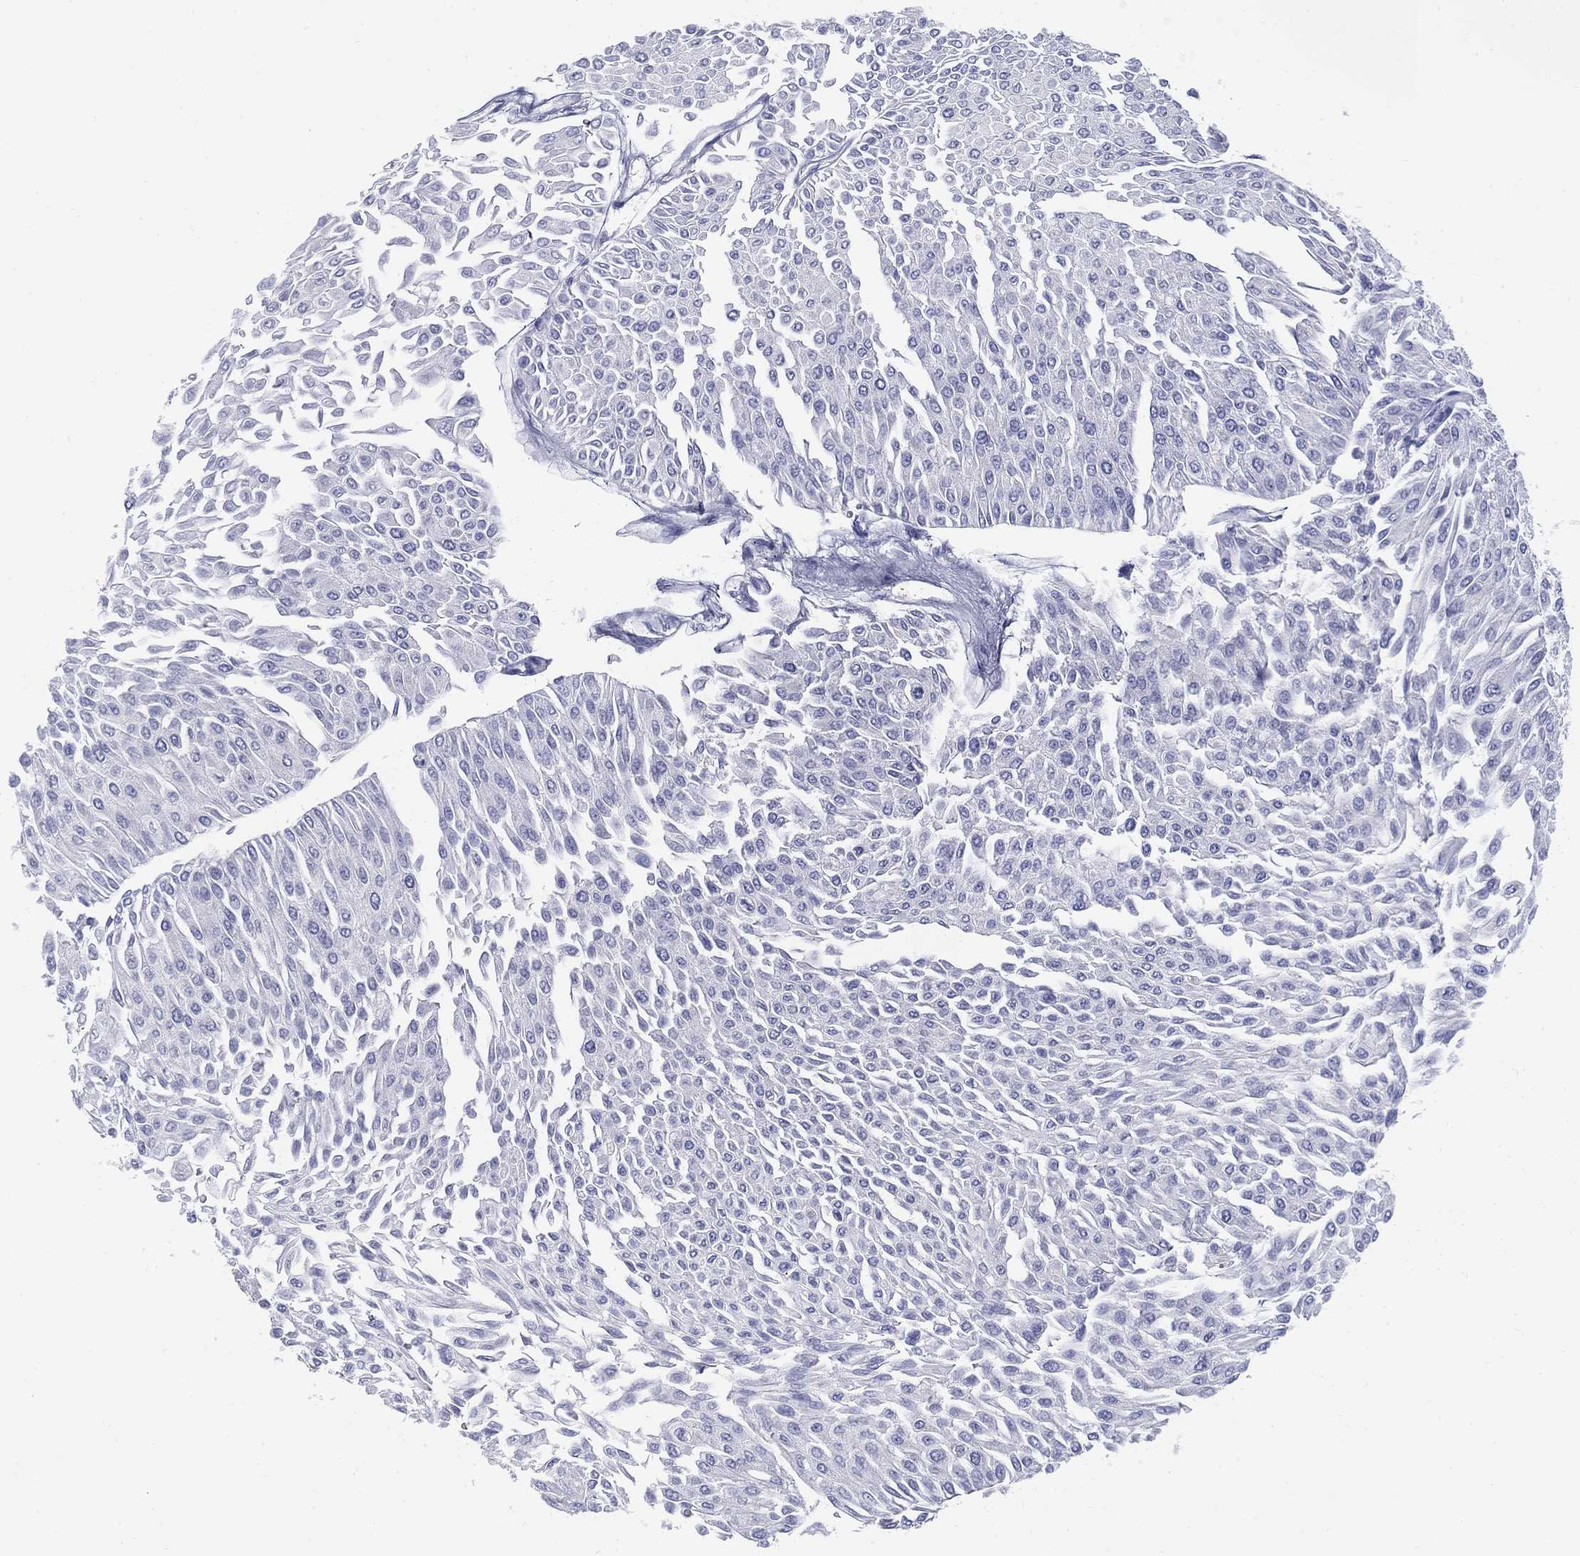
{"staining": {"intensity": "negative", "quantity": "none", "location": "none"}, "tissue": "urothelial cancer", "cell_type": "Tumor cells", "image_type": "cancer", "snomed": [{"axis": "morphology", "description": "Urothelial carcinoma, Low grade"}, {"axis": "topography", "description": "Urinary bladder"}], "caption": "Human low-grade urothelial carcinoma stained for a protein using IHC exhibits no positivity in tumor cells.", "gene": "UPB1", "patient": {"sex": "male", "age": 67}}